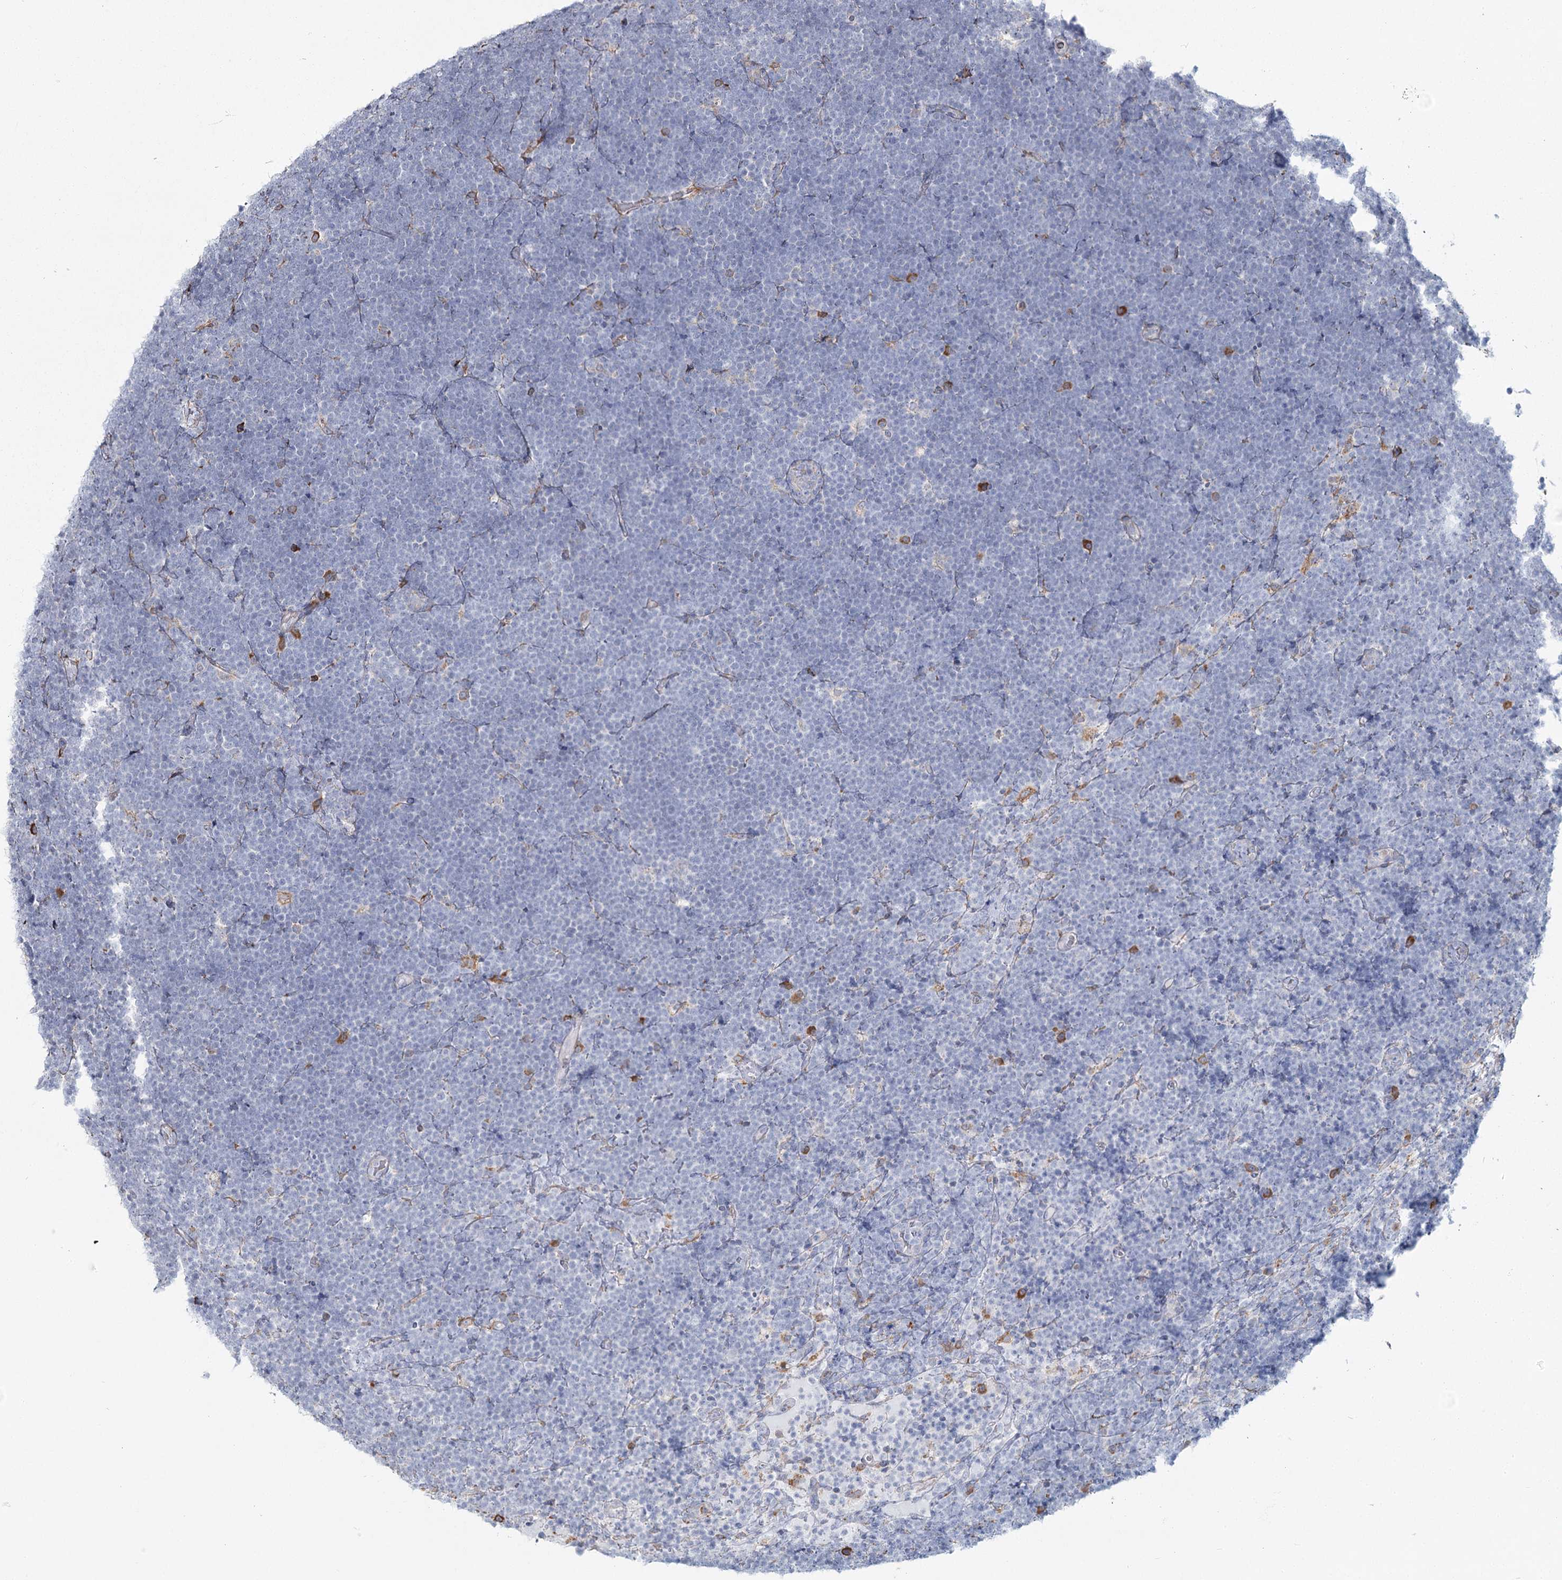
{"staining": {"intensity": "negative", "quantity": "none", "location": "none"}, "tissue": "lymphoma", "cell_type": "Tumor cells", "image_type": "cancer", "snomed": [{"axis": "morphology", "description": "Malignant lymphoma, non-Hodgkin's type, High grade"}, {"axis": "topography", "description": "Lymph node"}], "caption": "An image of human lymphoma is negative for staining in tumor cells. The staining is performed using DAB brown chromogen with nuclei counter-stained in using hematoxylin.", "gene": "ZCCHC9", "patient": {"sex": "male", "age": 13}}